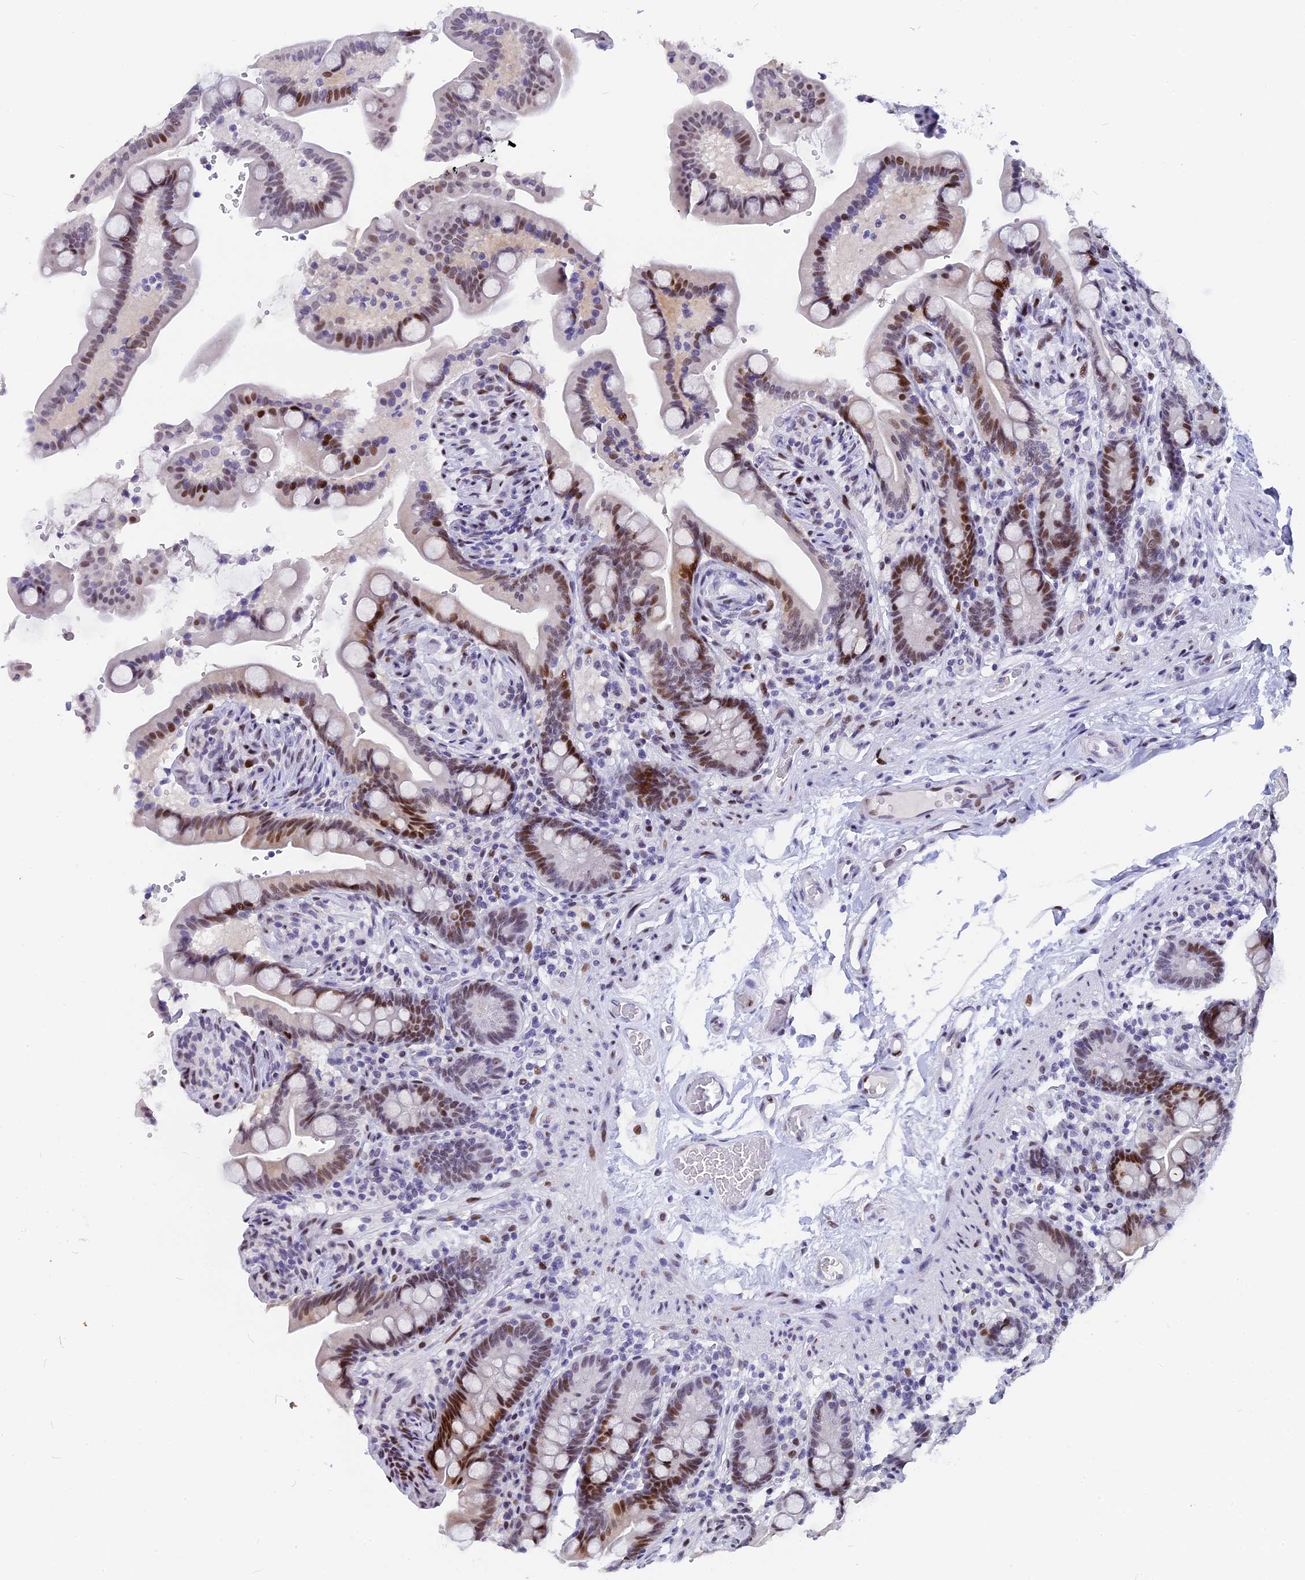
{"staining": {"intensity": "moderate", "quantity": "25%-75%", "location": "nuclear"}, "tissue": "colon", "cell_type": "Endothelial cells", "image_type": "normal", "snomed": [{"axis": "morphology", "description": "Normal tissue, NOS"}, {"axis": "topography", "description": "Smooth muscle"}, {"axis": "topography", "description": "Colon"}], "caption": "Endothelial cells demonstrate medium levels of moderate nuclear expression in about 25%-75% of cells in normal human colon.", "gene": "NSA2", "patient": {"sex": "male", "age": 73}}